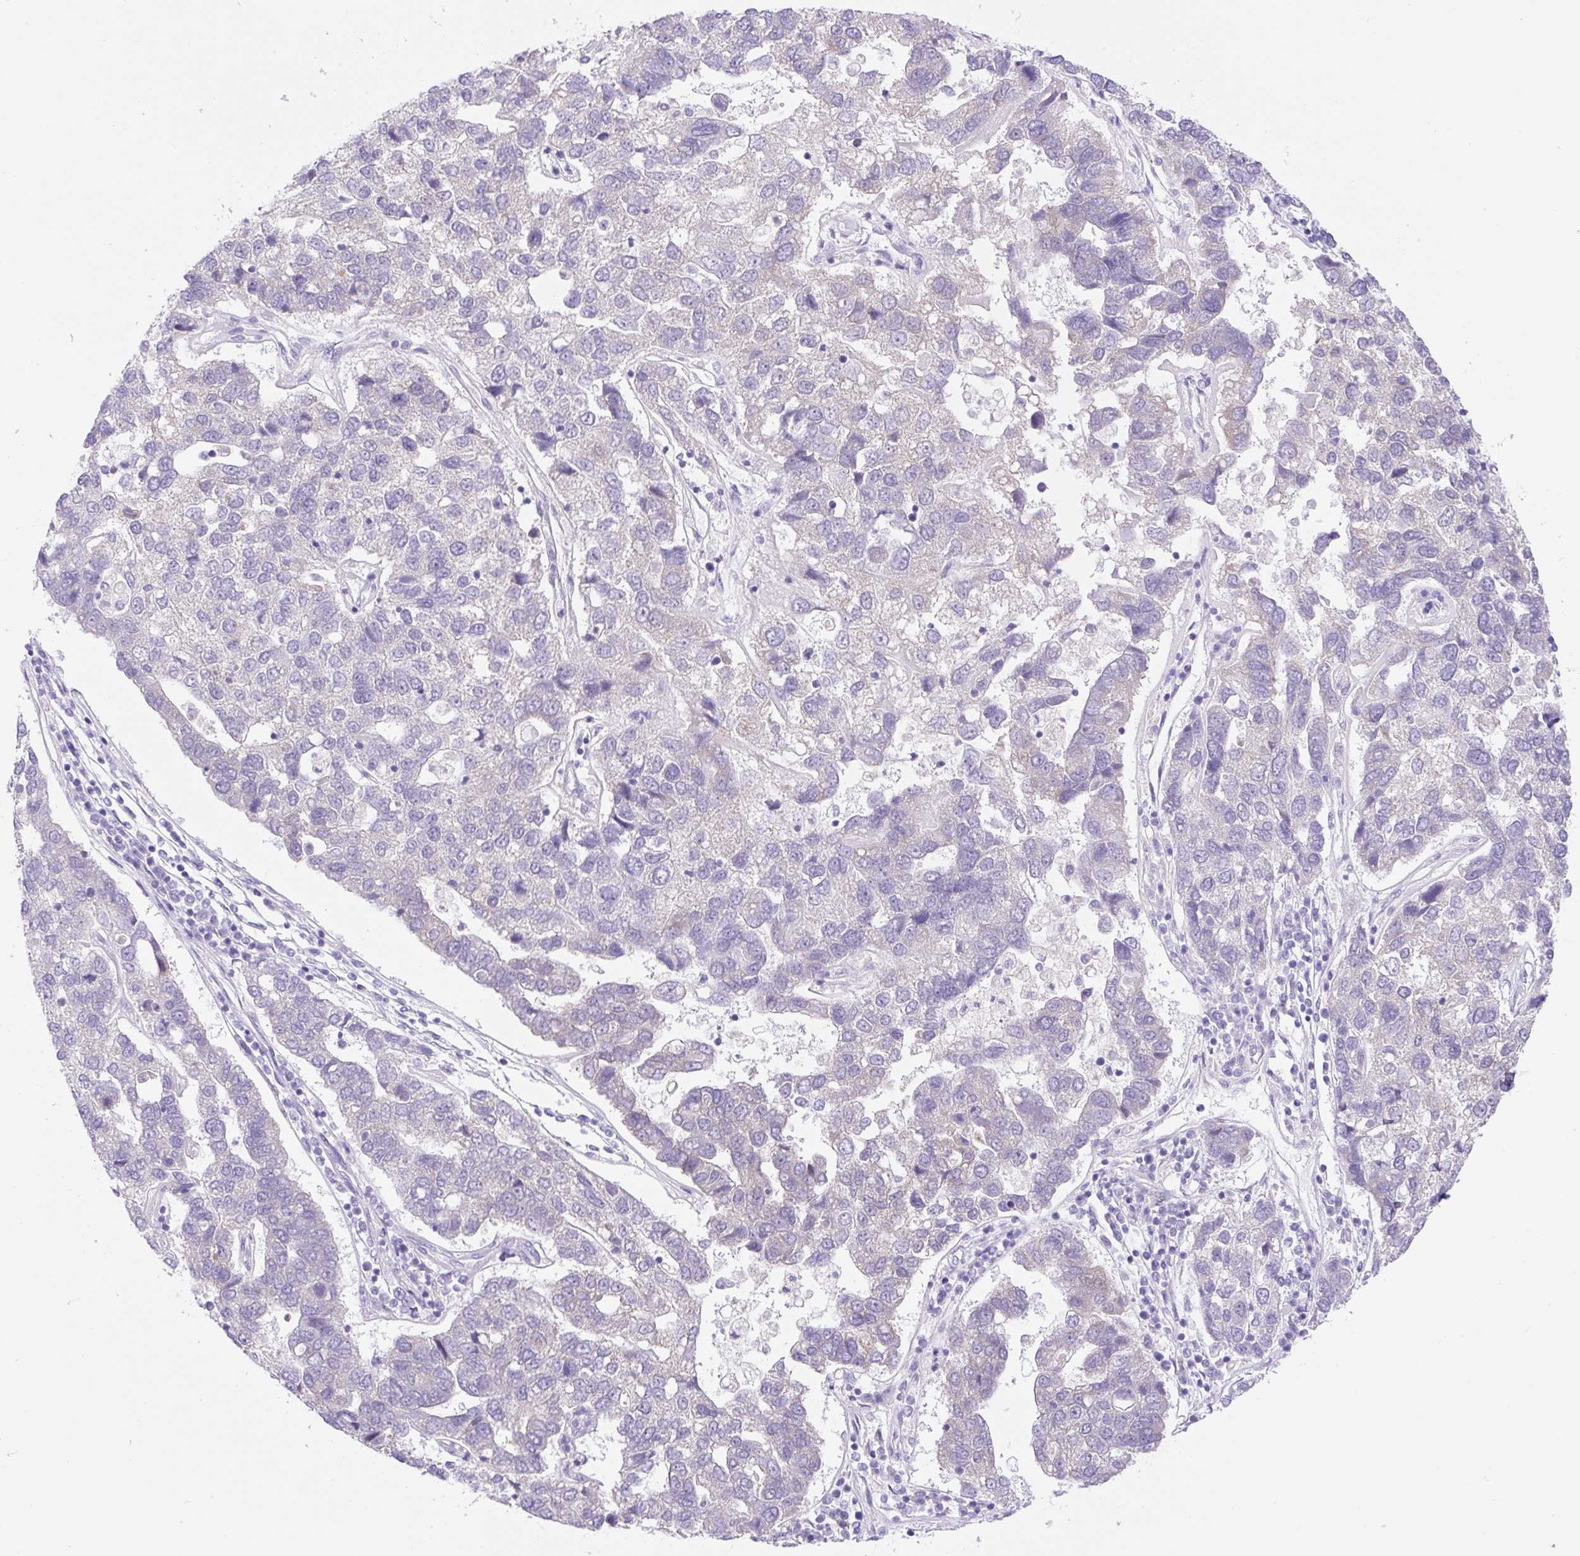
{"staining": {"intensity": "negative", "quantity": "none", "location": "none"}, "tissue": "pancreatic cancer", "cell_type": "Tumor cells", "image_type": "cancer", "snomed": [{"axis": "morphology", "description": "Adenocarcinoma, NOS"}, {"axis": "topography", "description": "Pancreas"}], "caption": "Human pancreatic cancer stained for a protein using immunohistochemistry displays no positivity in tumor cells.", "gene": "CAMK2B", "patient": {"sex": "female", "age": 61}}